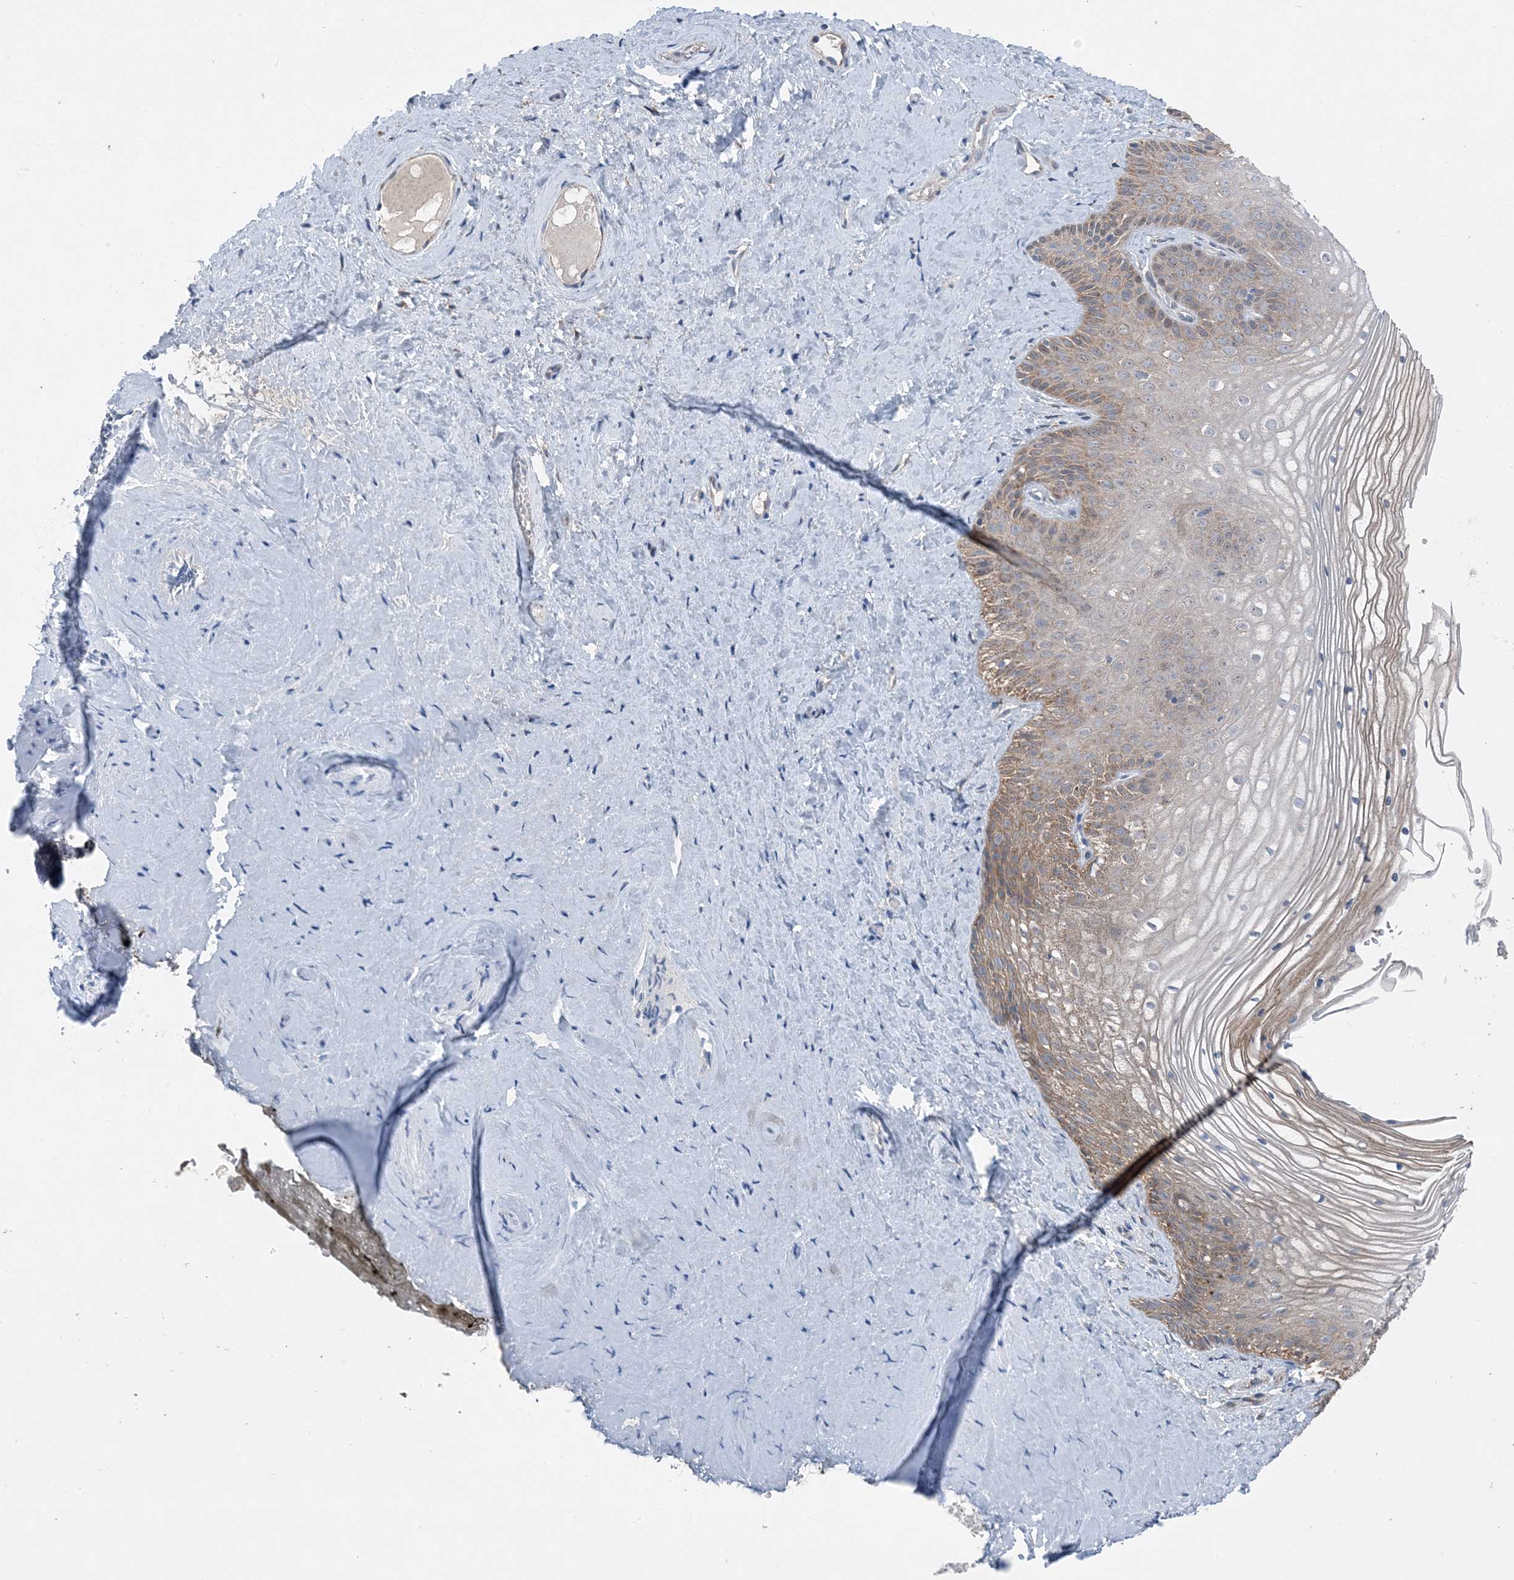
{"staining": {"intensity": "moderate", "quantity": "<25%", "location": "cytoplasmic/membranous"}, "tissue": "vagina", "cell_type": "Squamous epithelial cells", "image_type": "normal", "snomed": [{"axis": "morphology", "description": "Normal tissue, NOS"}, {"axis": "topography", "description": "Vagina"}, {"axis": "topography", "description": "Cervix"}], "caption": "High-power microscopy captured an immunohistochemistry (IHC) photomicrograph of benign vagina, revealing moderate cytoplasmic/membranous positivity in about <25% of squamous epithelial cells. Immunohistochemistry (ihc) stains the protein of interest in brown and the nuclei are stained blue.", "gene": "DHX30", "patient": {"sex": "female", "age": 40}}